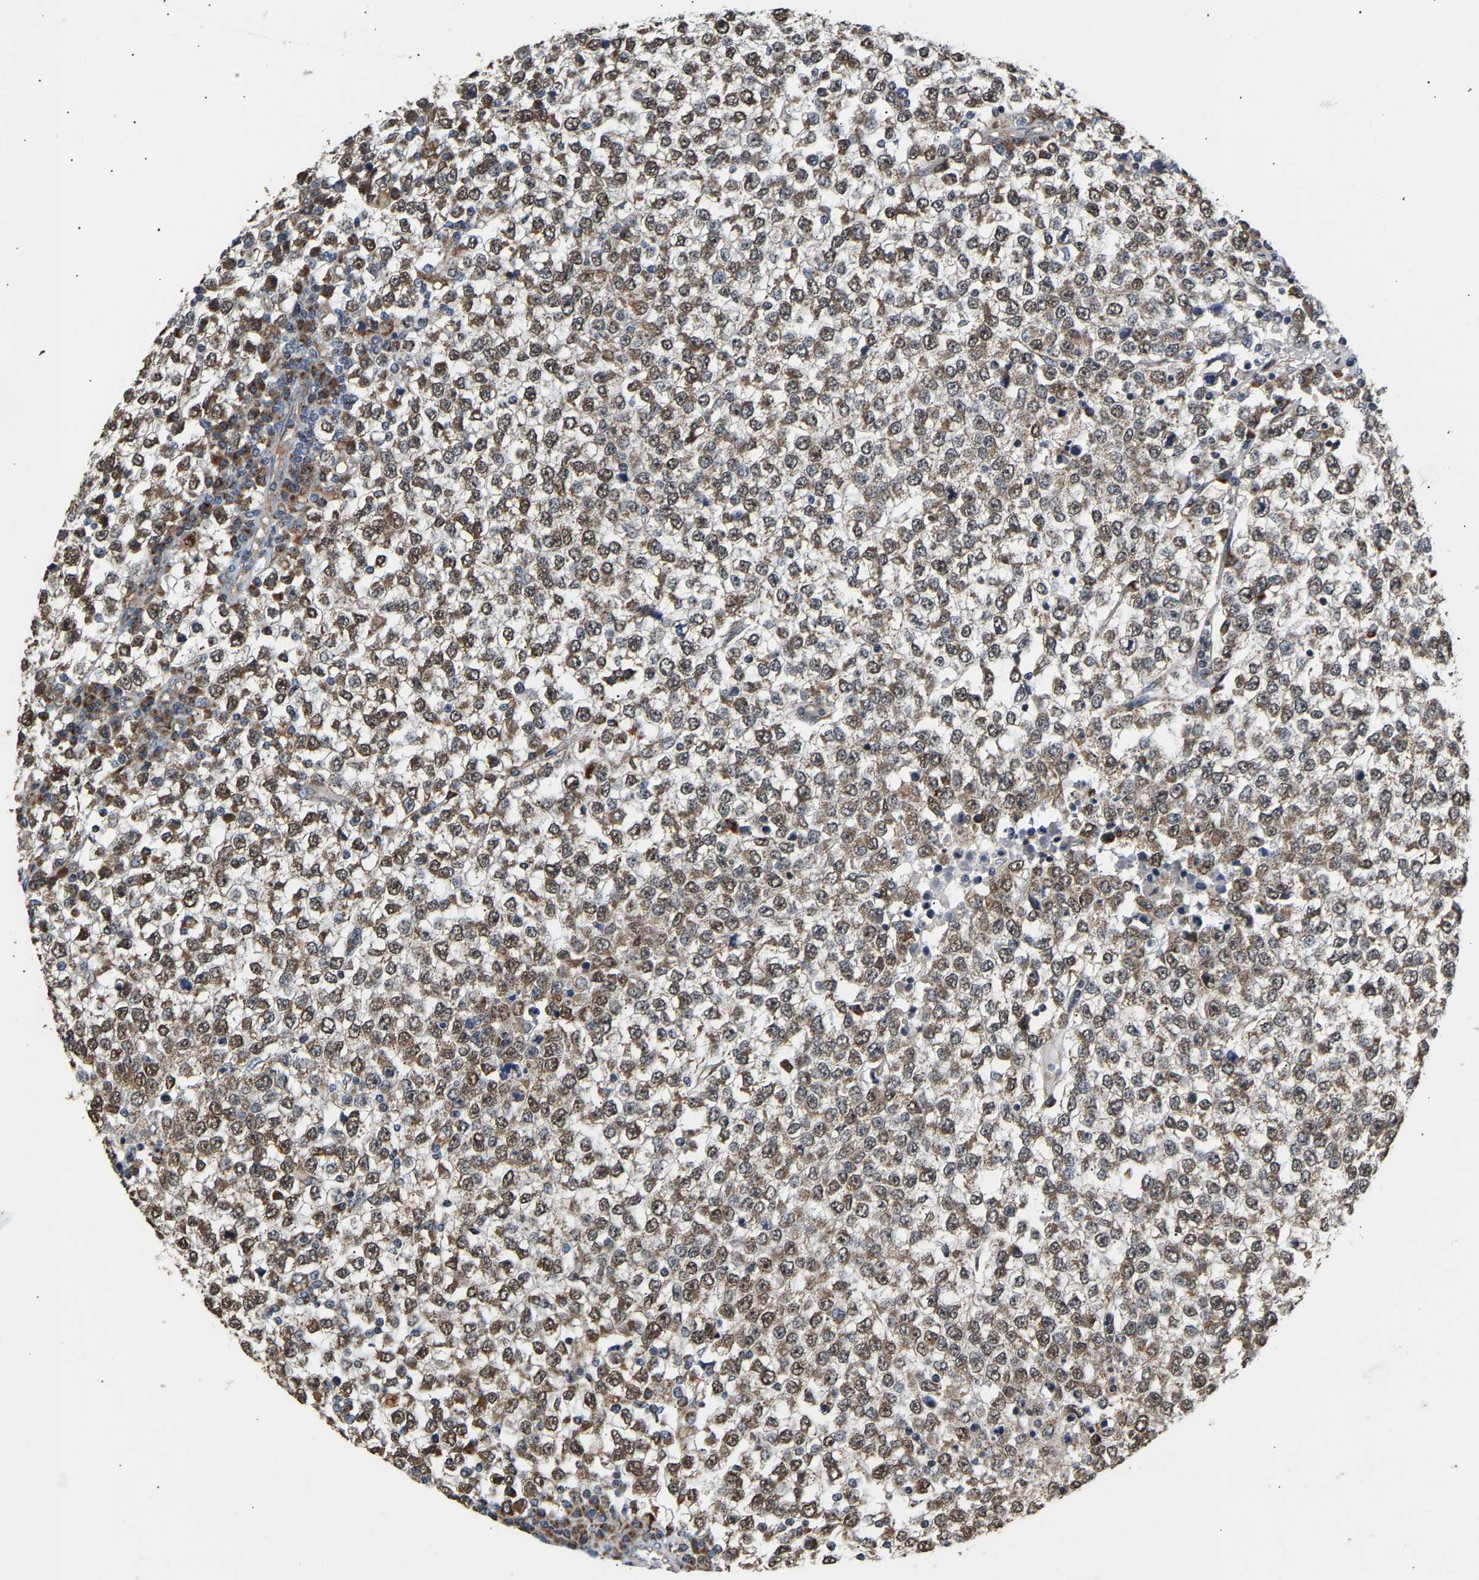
{"staining": {"intensity": "moderate", "quantity": "25%-75%", "location": "cytoplasmic/membranous"}, "tissue": "testis cancer", "cell_type": "Tumor cells", "image_type": "cancer", "snomed": [{"axis": "morphology", "description": "Seminoma, NOS"}, {"axis": "topography", "description": "Testis"}], "caption": "Human testis cancer stained with a protein marker demonstrates moderate staining in tumor cells.", "gene": "TMEM168", "patient": {"sex": "male", "age": 65}}